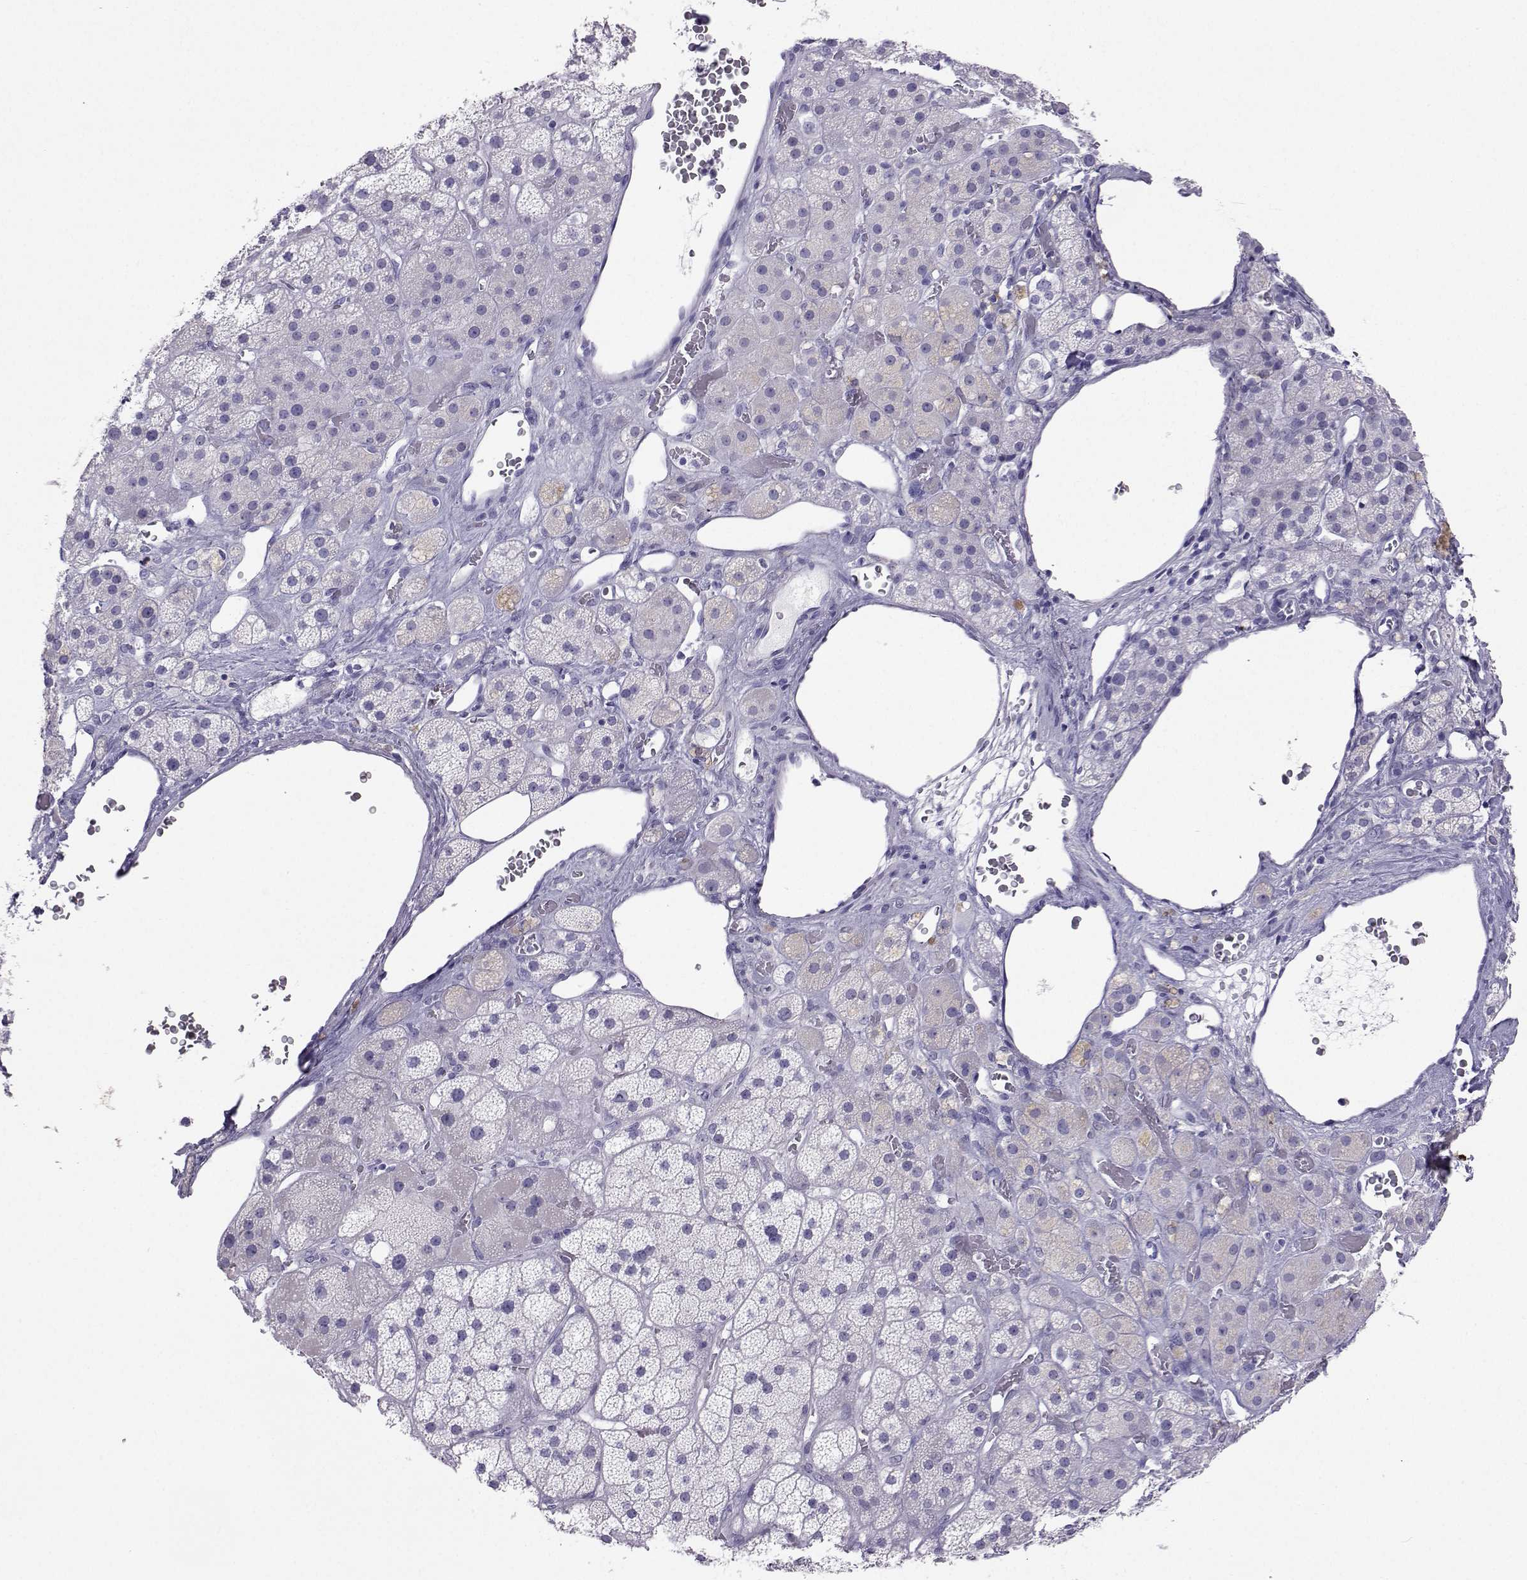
{"staining": {"intensity": "negative", "quantity": "none", "location": "none"}, "tissue": "adrenal gland", "cell_type": "Glandular cells", "image_type": "normal", "snomed": [{"axis": "morphology", "description": "Normal tissue, NOS"}, {"axis": "topography", "description": "Adrenal gland"}], "caption": "An immunohistochemistry photomicrograph of benign adrenal gland is shown. There is no staining in glandular cells of adrenal gland. (DAB (3,3'-diaminobenzidine) immunohistochemistry with hematoxylin counter stain).", "gene": "PLIN4", "patient": {"sex": "male", "age": 57}}